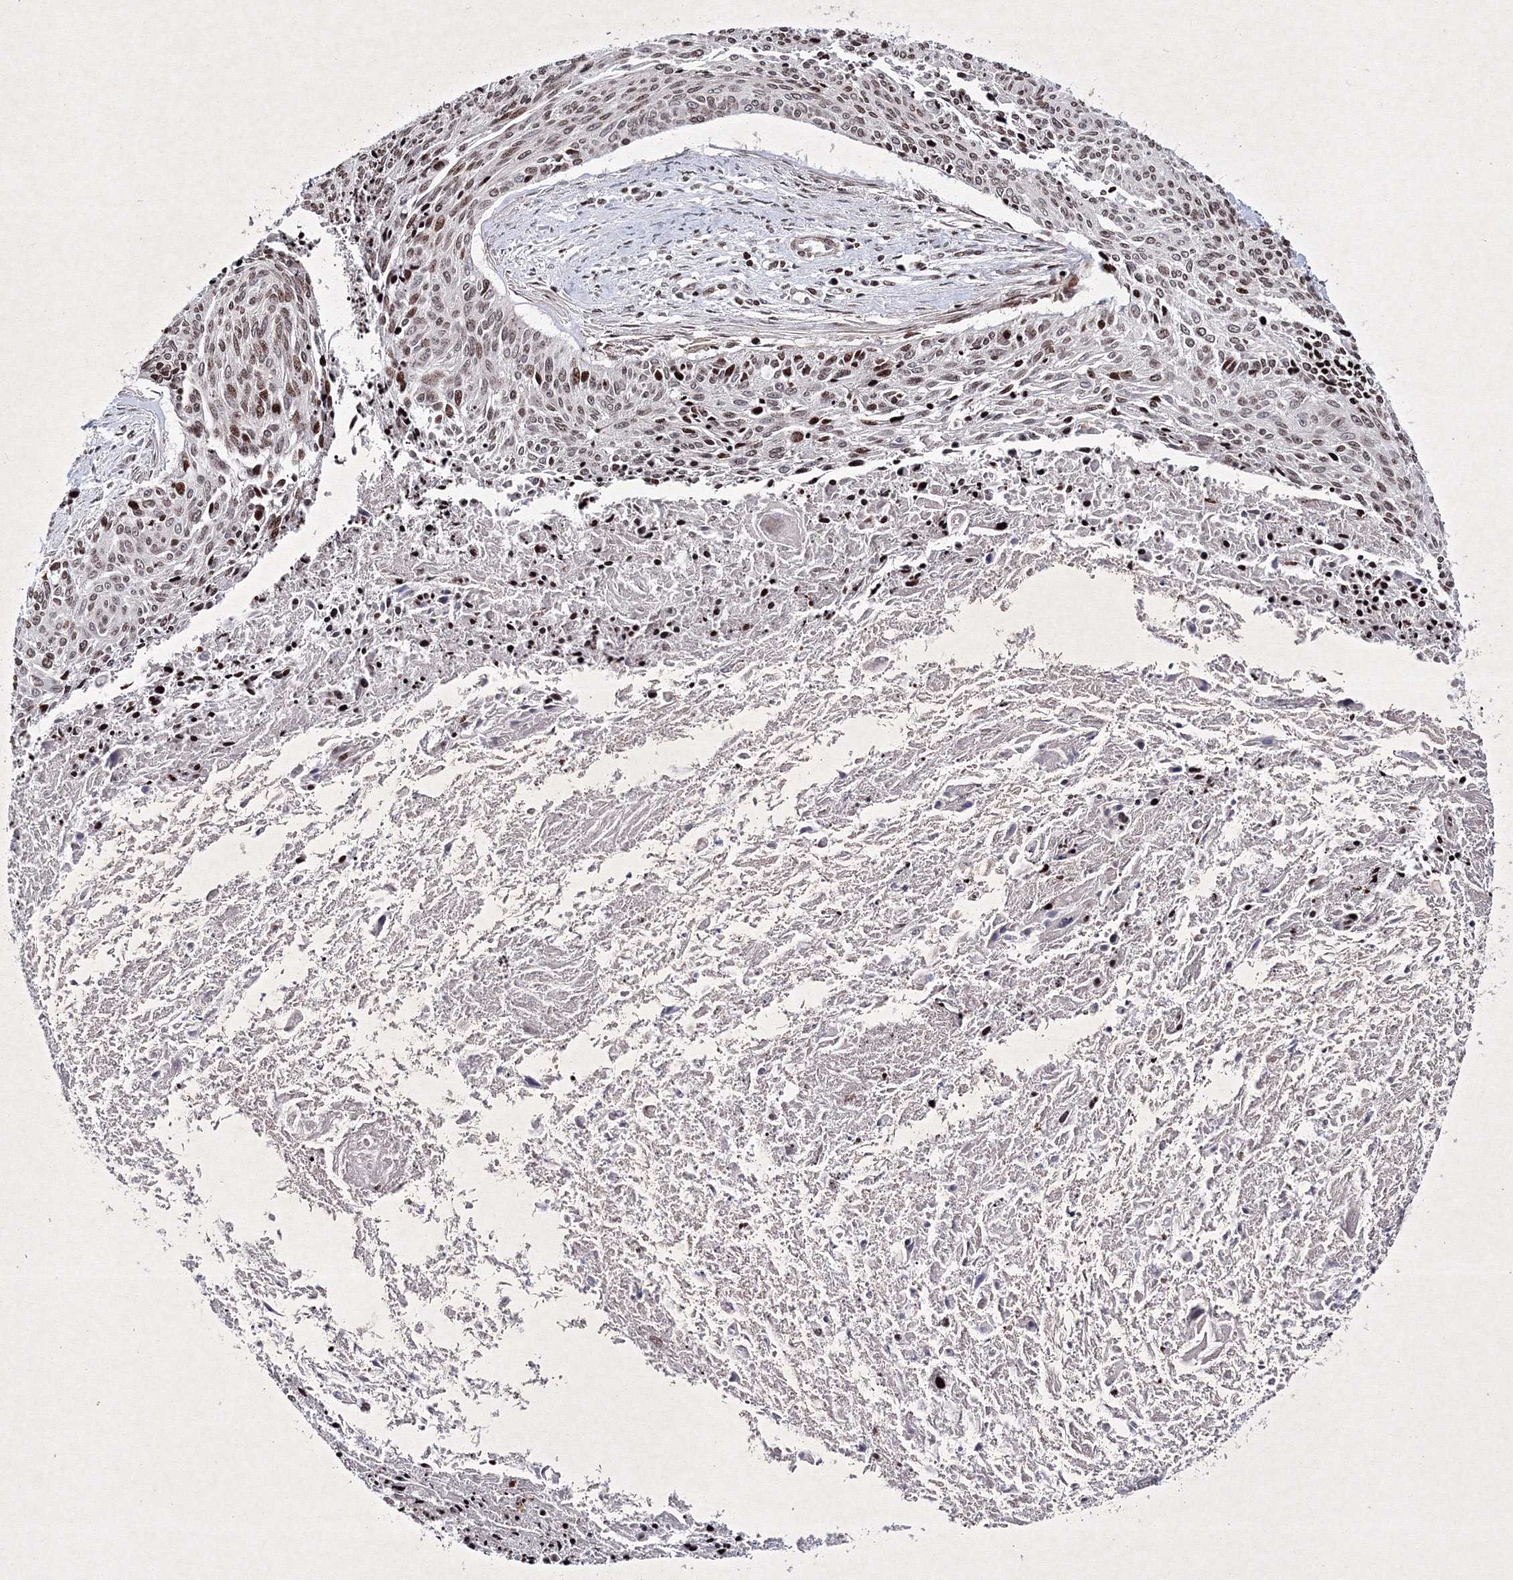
{"staining": {"intensity": "weak", "quantity": "<25%", "location": "nuclear"}, "tissue": "cervical cancer", "cell_type": "Tumor cells", "image_type": "cancer", "snomed": [{"axis": "morphology", "description": "Squamous cell carcinoma, NOS"}, {"axis": "topography", "description": "Cervix"}], "caption": "DAB (3,3'-diaminobenzidine) immunohistochemical staining of squamous cell carcinoma (cervical) shows no significant staining in tumor cells.", "gene": "SMIM29", "patient": {"sex": "female", "age": 55}}